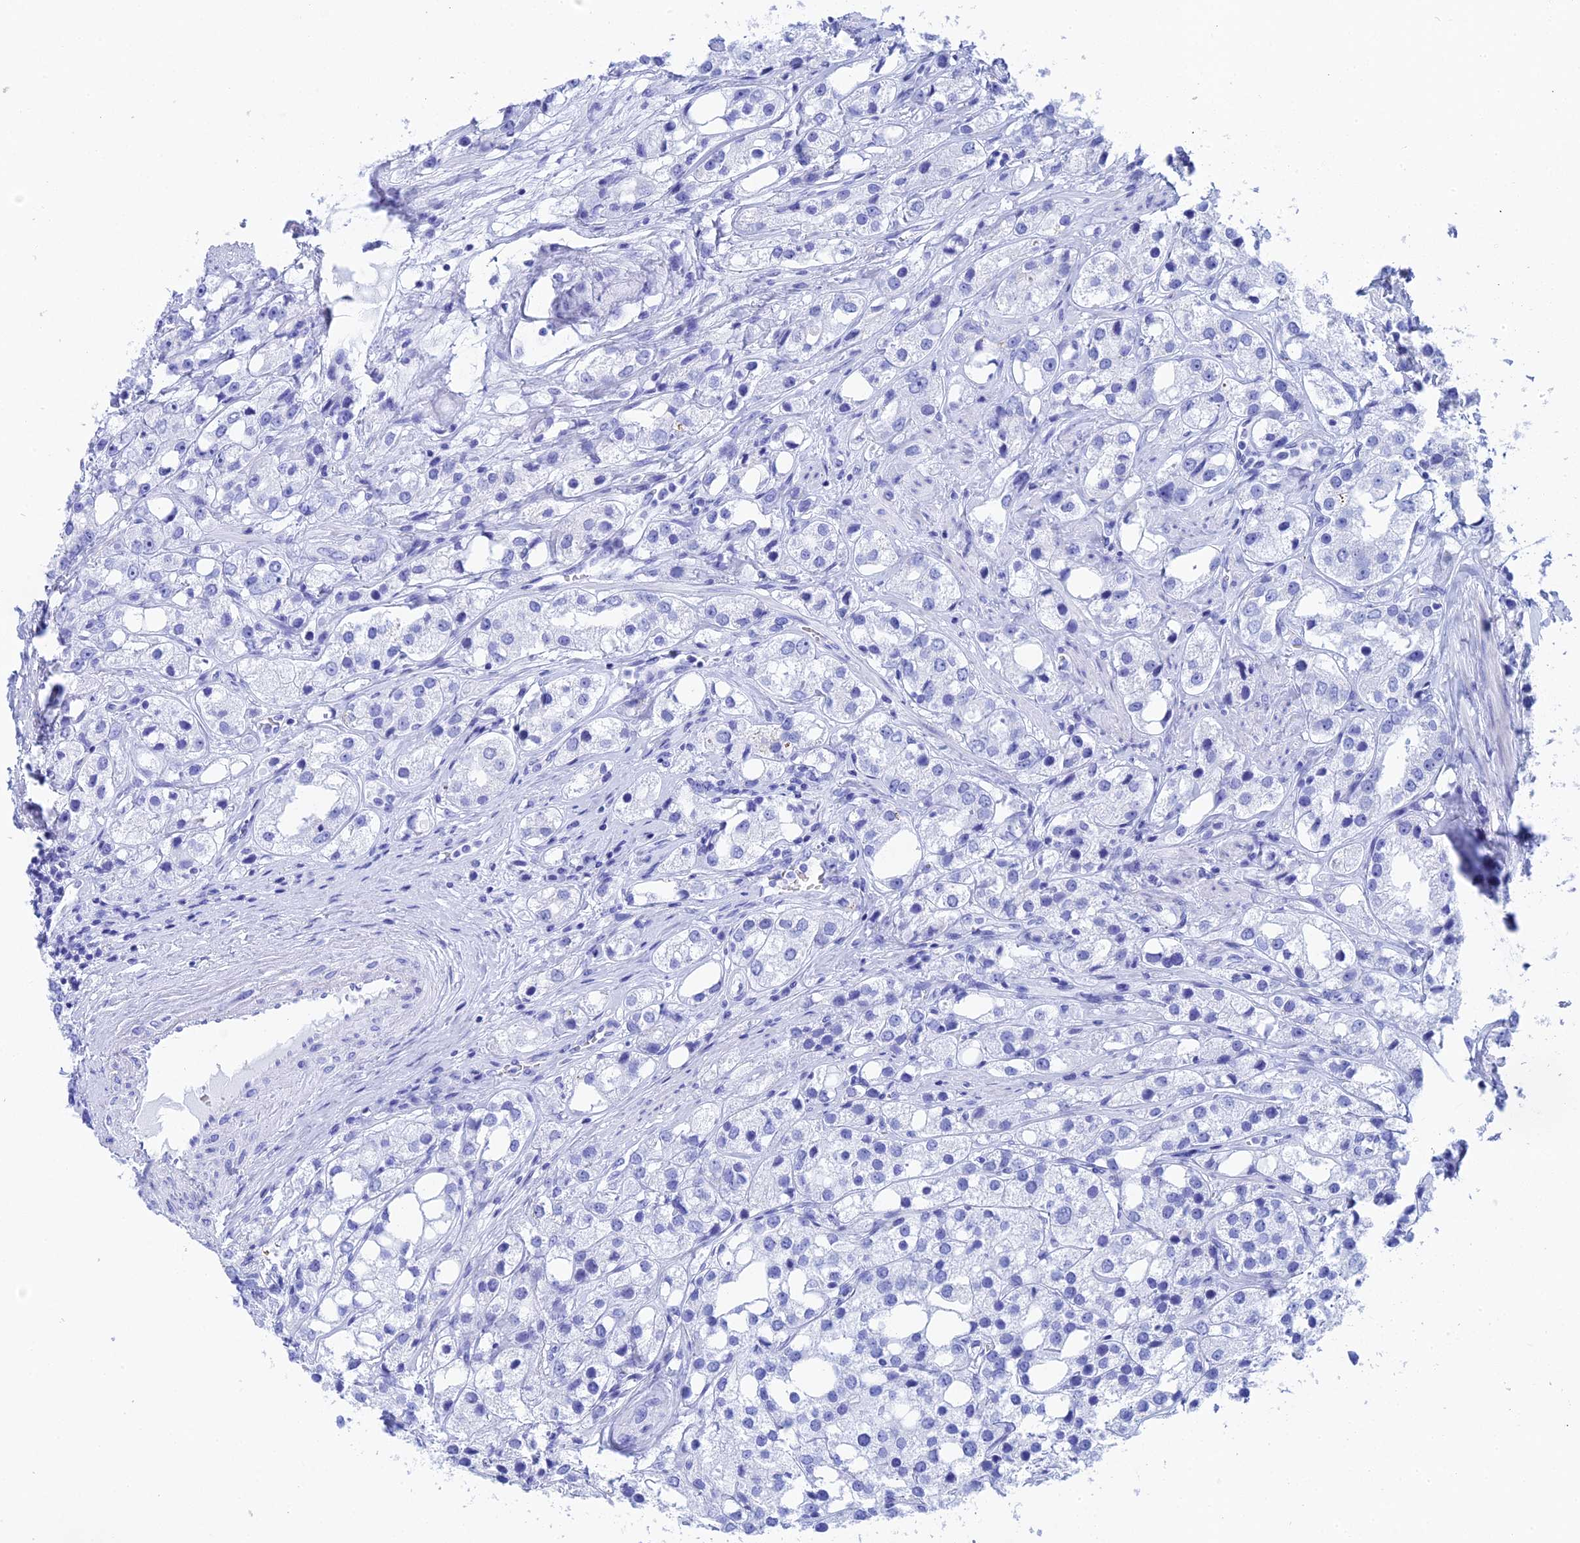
{"staining": {"intensity": "negative", "quantity": "none", "location": "none"}, "tissue": "prostate cancer", "cell_type": "Tumor cells", "image_type": "cancer", "snomed": [{"axis": "morphology", "description": "Adenocarcinoma, NOS"}, {"axis": "topography", "description": "Prostate"}], "caption": "Tumor cells show no significant protein staining in prostate cancer (adenocarcinoma).", "gene": "TEX101", "patient": {"sex": "male", "age": 79}}